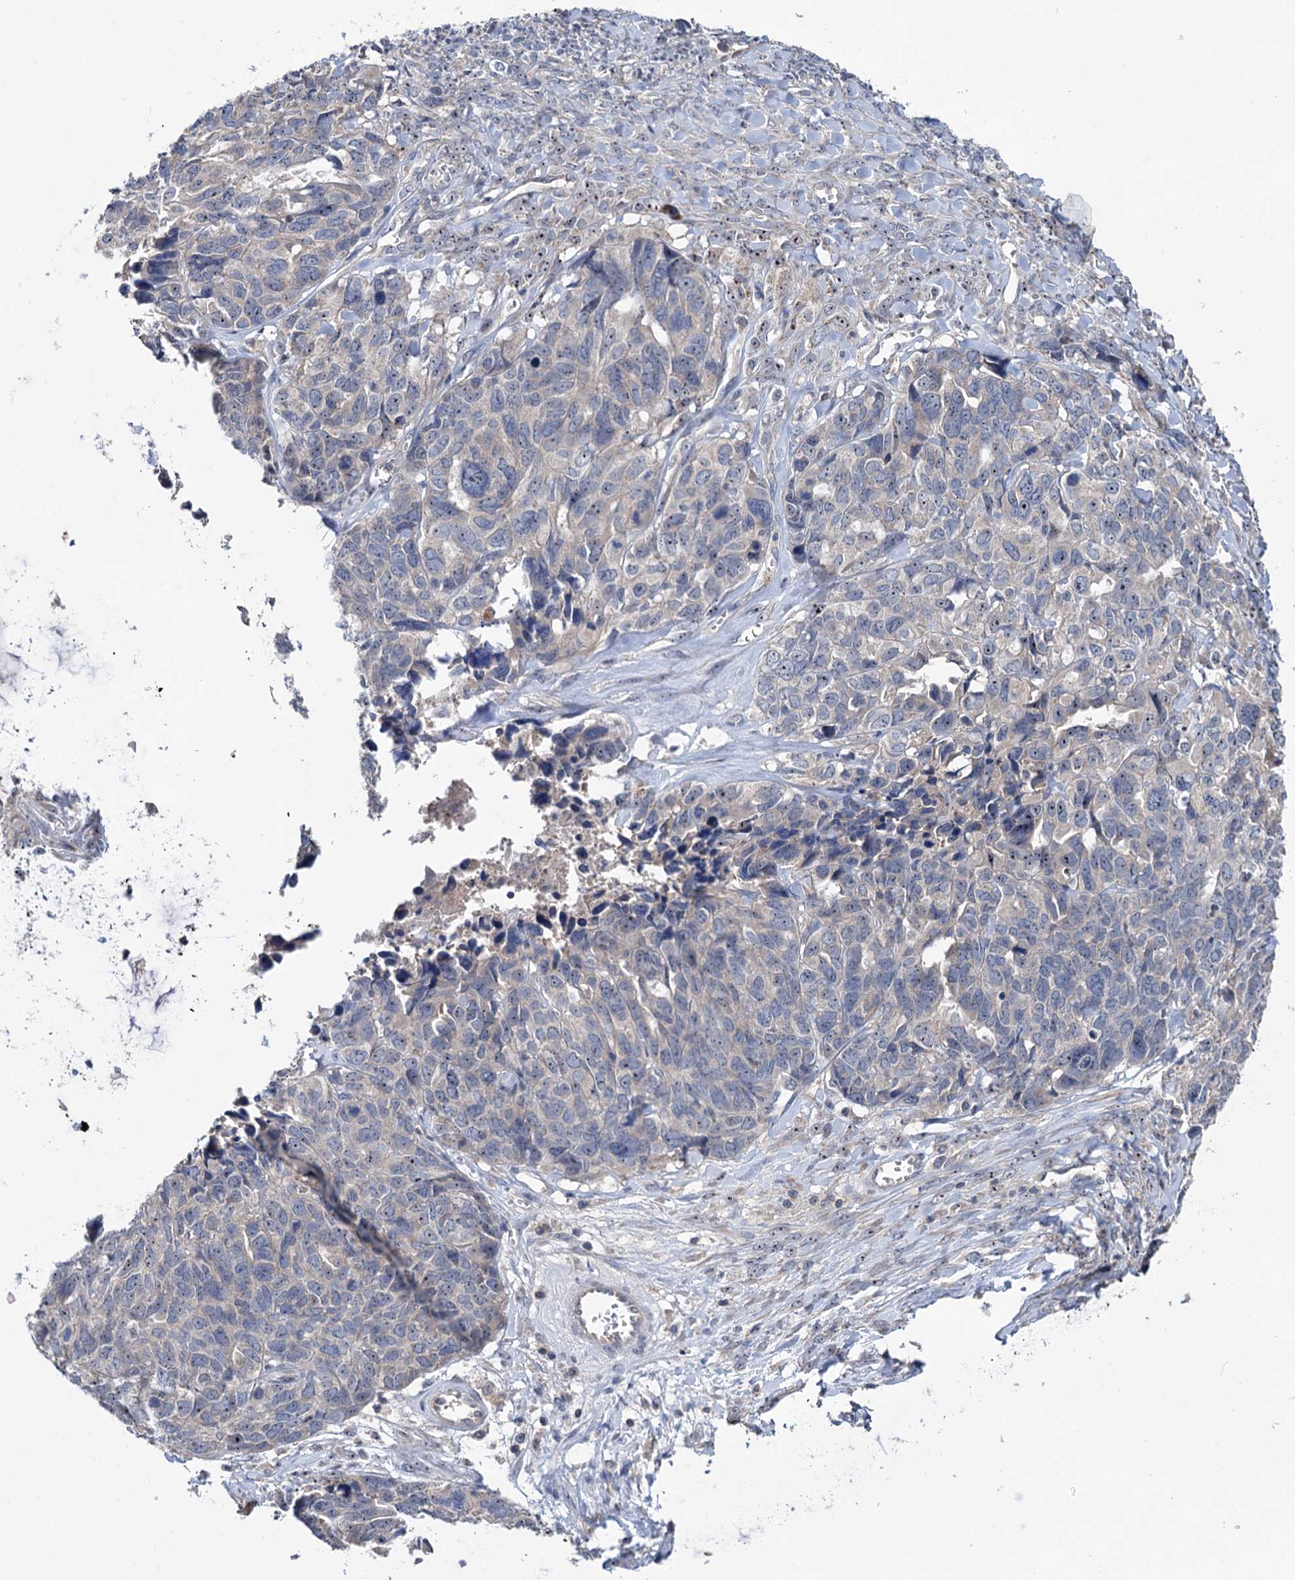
{"staining": {"intensity": "weak", "quantity": "<25%", "location": "nuclear"}, "tissue": "ovarian cancer", "cell_type": "Tumor cells", "image_type": "cancer", "snomed": [{"axis": "morphology", "description": "Cystadenocarcinoma, serous, NOS"}, {"axis": "topography", "description": "Ovary"}], "caption": "Micrograph shows no protein staining in tumor cells of serous cystadenocarcinoma (ovarian) tissue.", "gene": "HTR3B", "patient": {"sex": "female", "age": 79}}